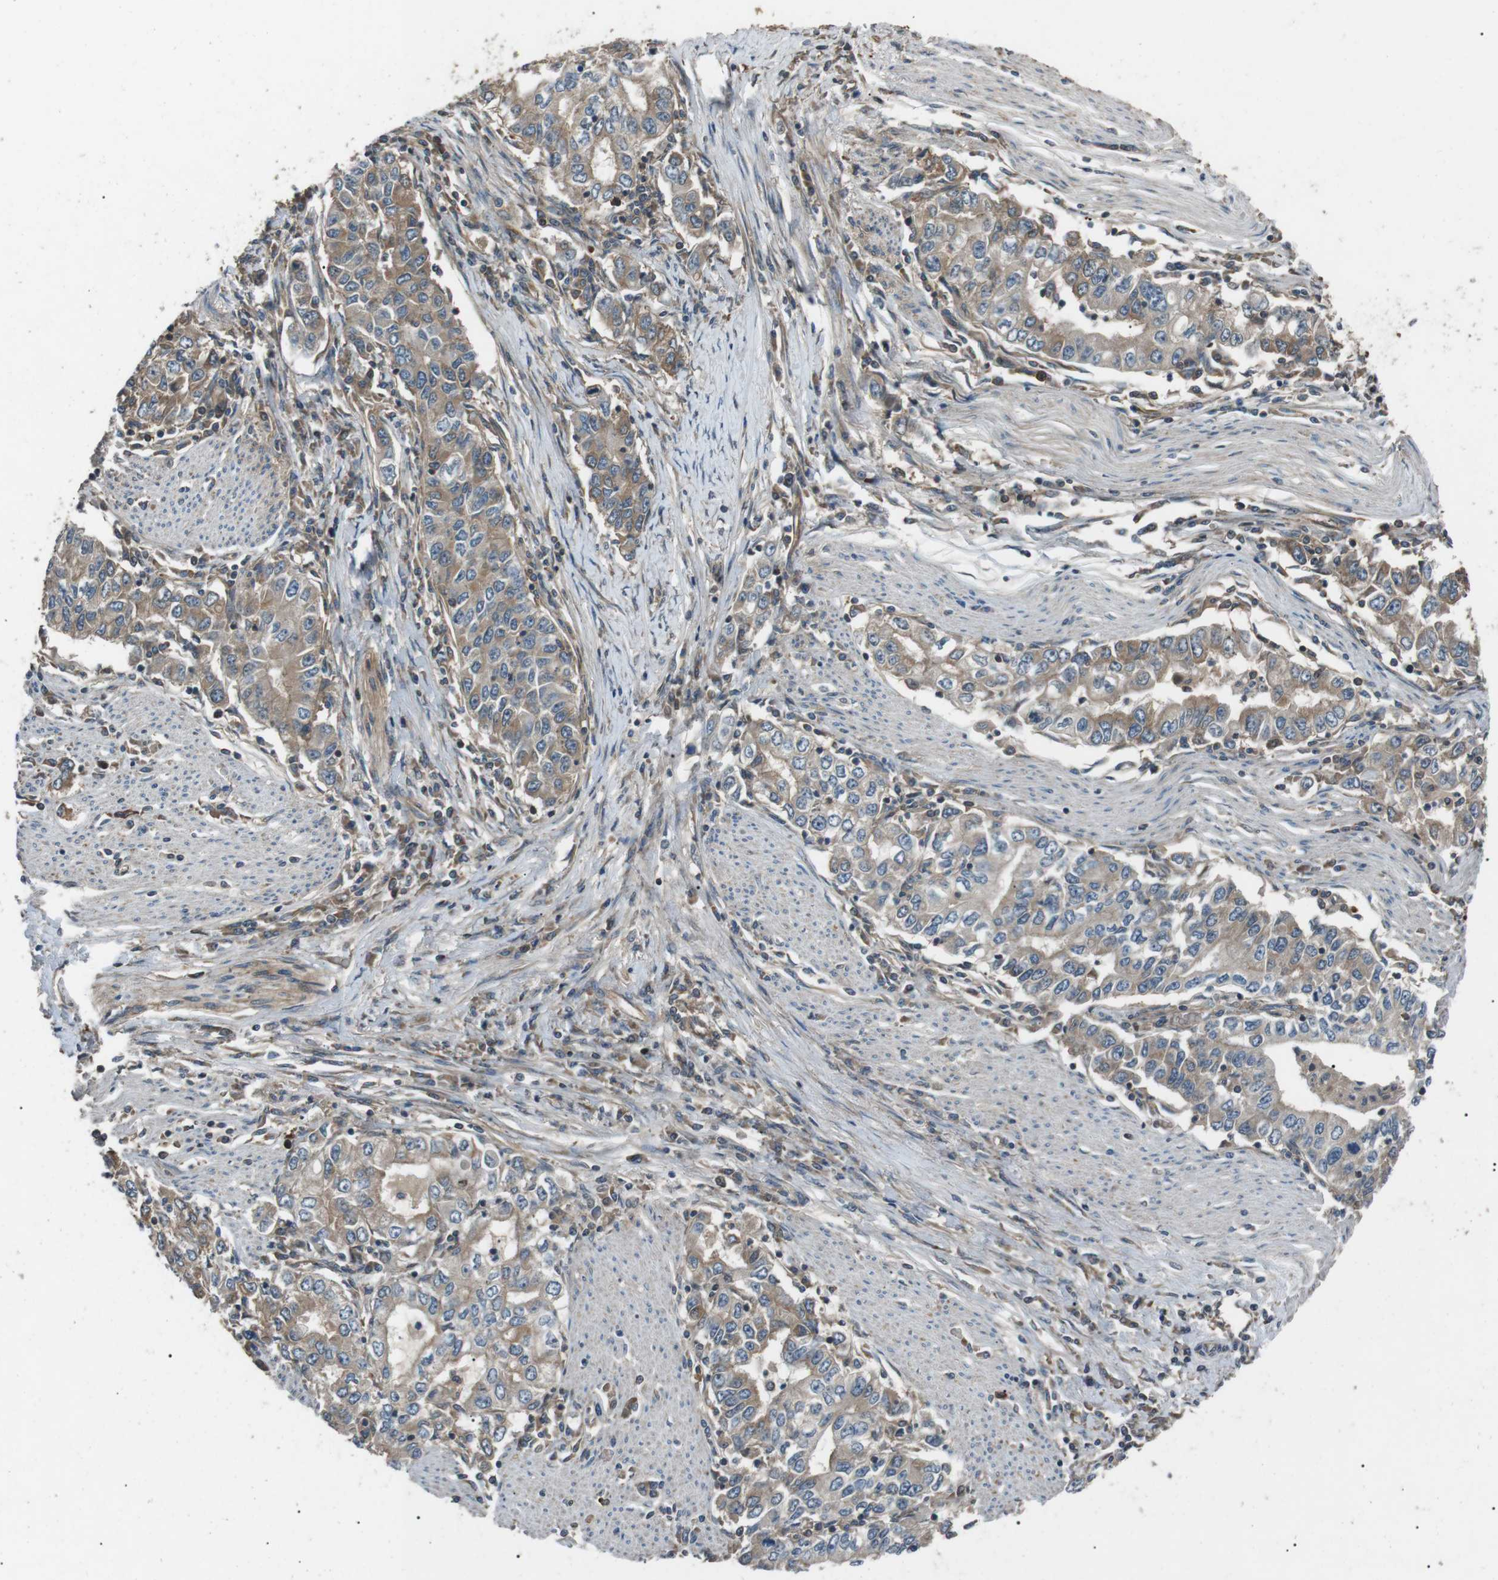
{"staining": {"intensity": "weak", "quantity": "25%-75%", "location": "cytoplasmic/membranous"}, "tissue": "stomach cancer", "cell_type": "Tumor cells", "image_type": "cancer", "snomed": [{"axis": "morphology", "description": "Adenocarcinoma, NOS"}, {"axis": "topography", "description": "Stomach, lower"}], "caption": "Weak cytoplasmic/membranous protein staining is seen in about 25%-75% of tumor cells in stomach cancer (adenocarcinoma).", "gene": "GPR161", "patient": {"sex": "female", "age": 72}}